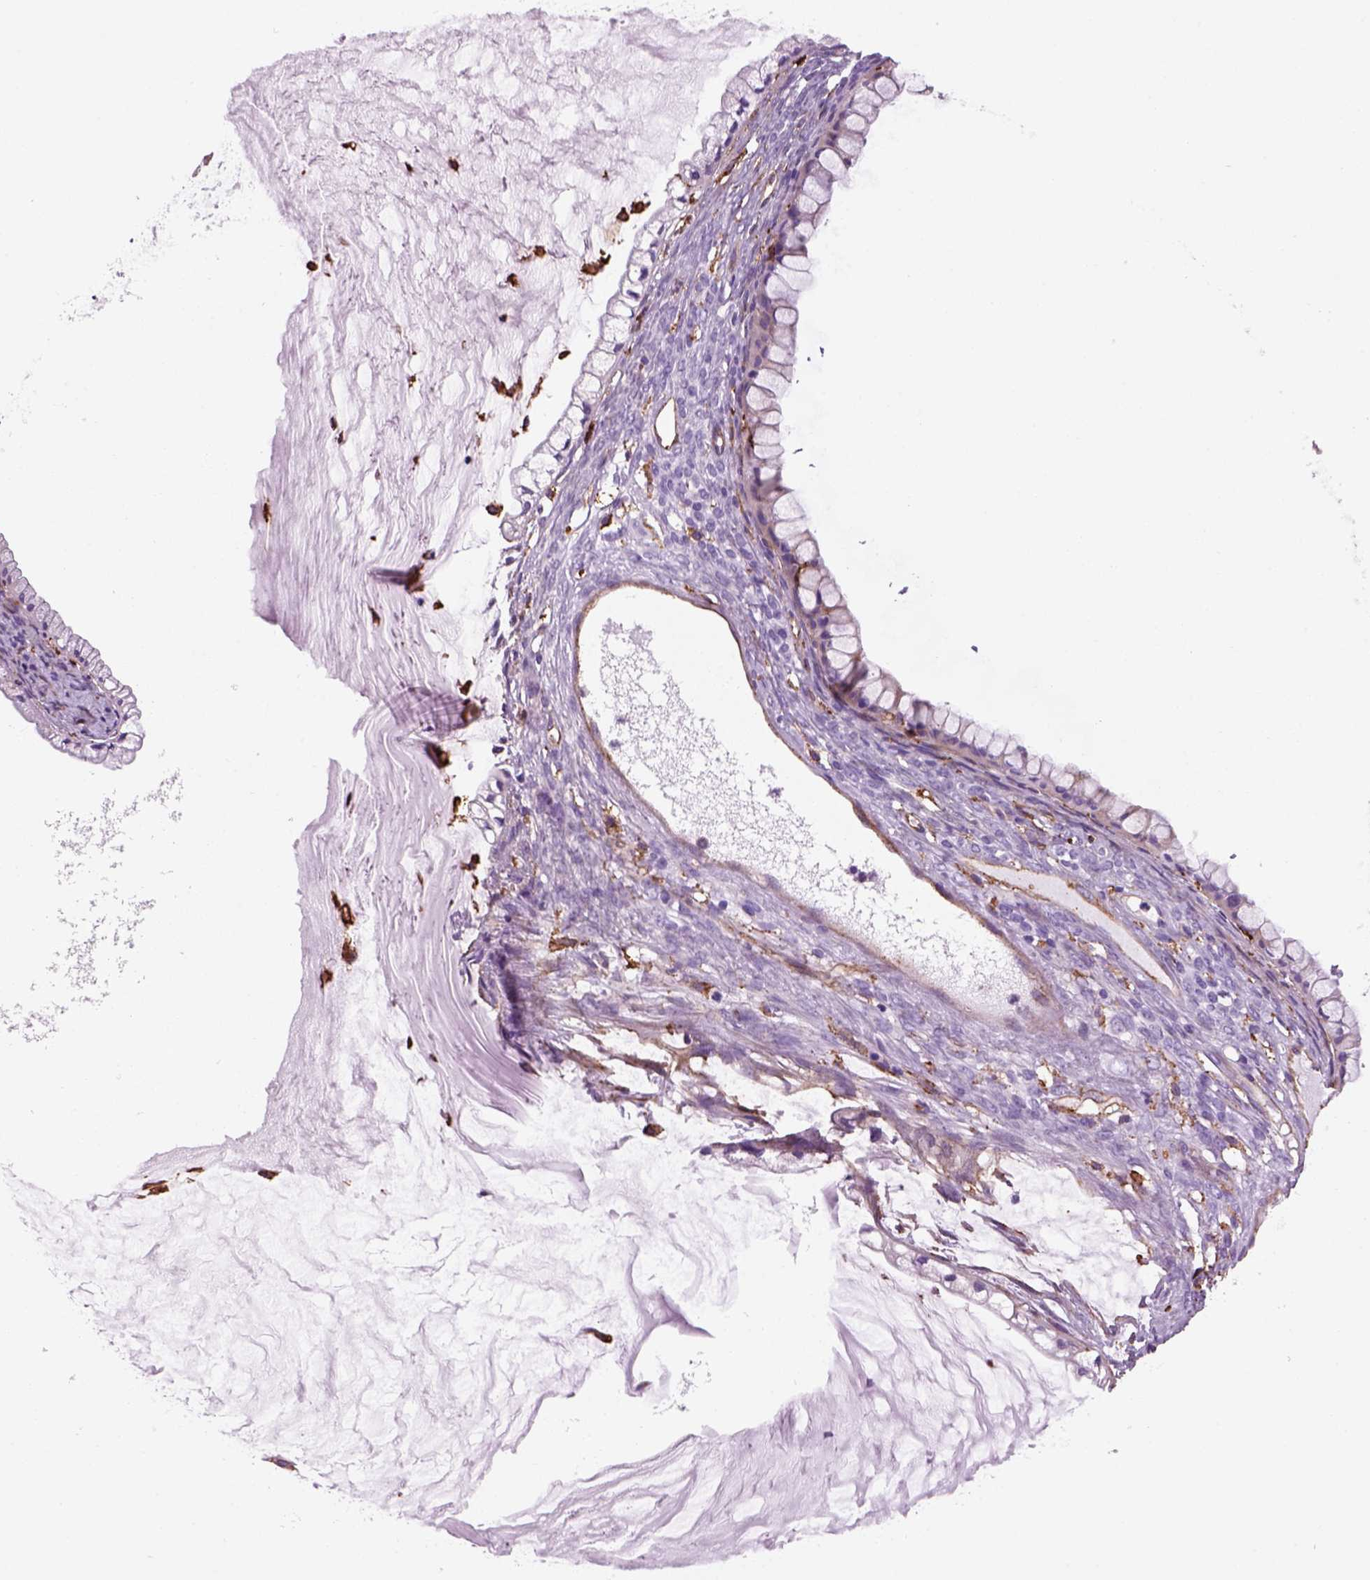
{"staining": {"intensity": "negative", "quantity": "none", "location": "none"}, "tissue": "ovarian cancer", "cell_type": "Tumor cells", "image_type": "cancer", "snomed": [{"axis": "morphology", "description": "Cystadenocarcinoma, mucinous, NOS"}, {"axis": "topography", "description": "Ovary"}], "caption": "Human ovarian cancer stained for a protein using immunohistochemistry (IHC) demonstrates no expression in tumor cells.", "gene": "MARCKS", "patient": {"sex": "female", "age": 57}}